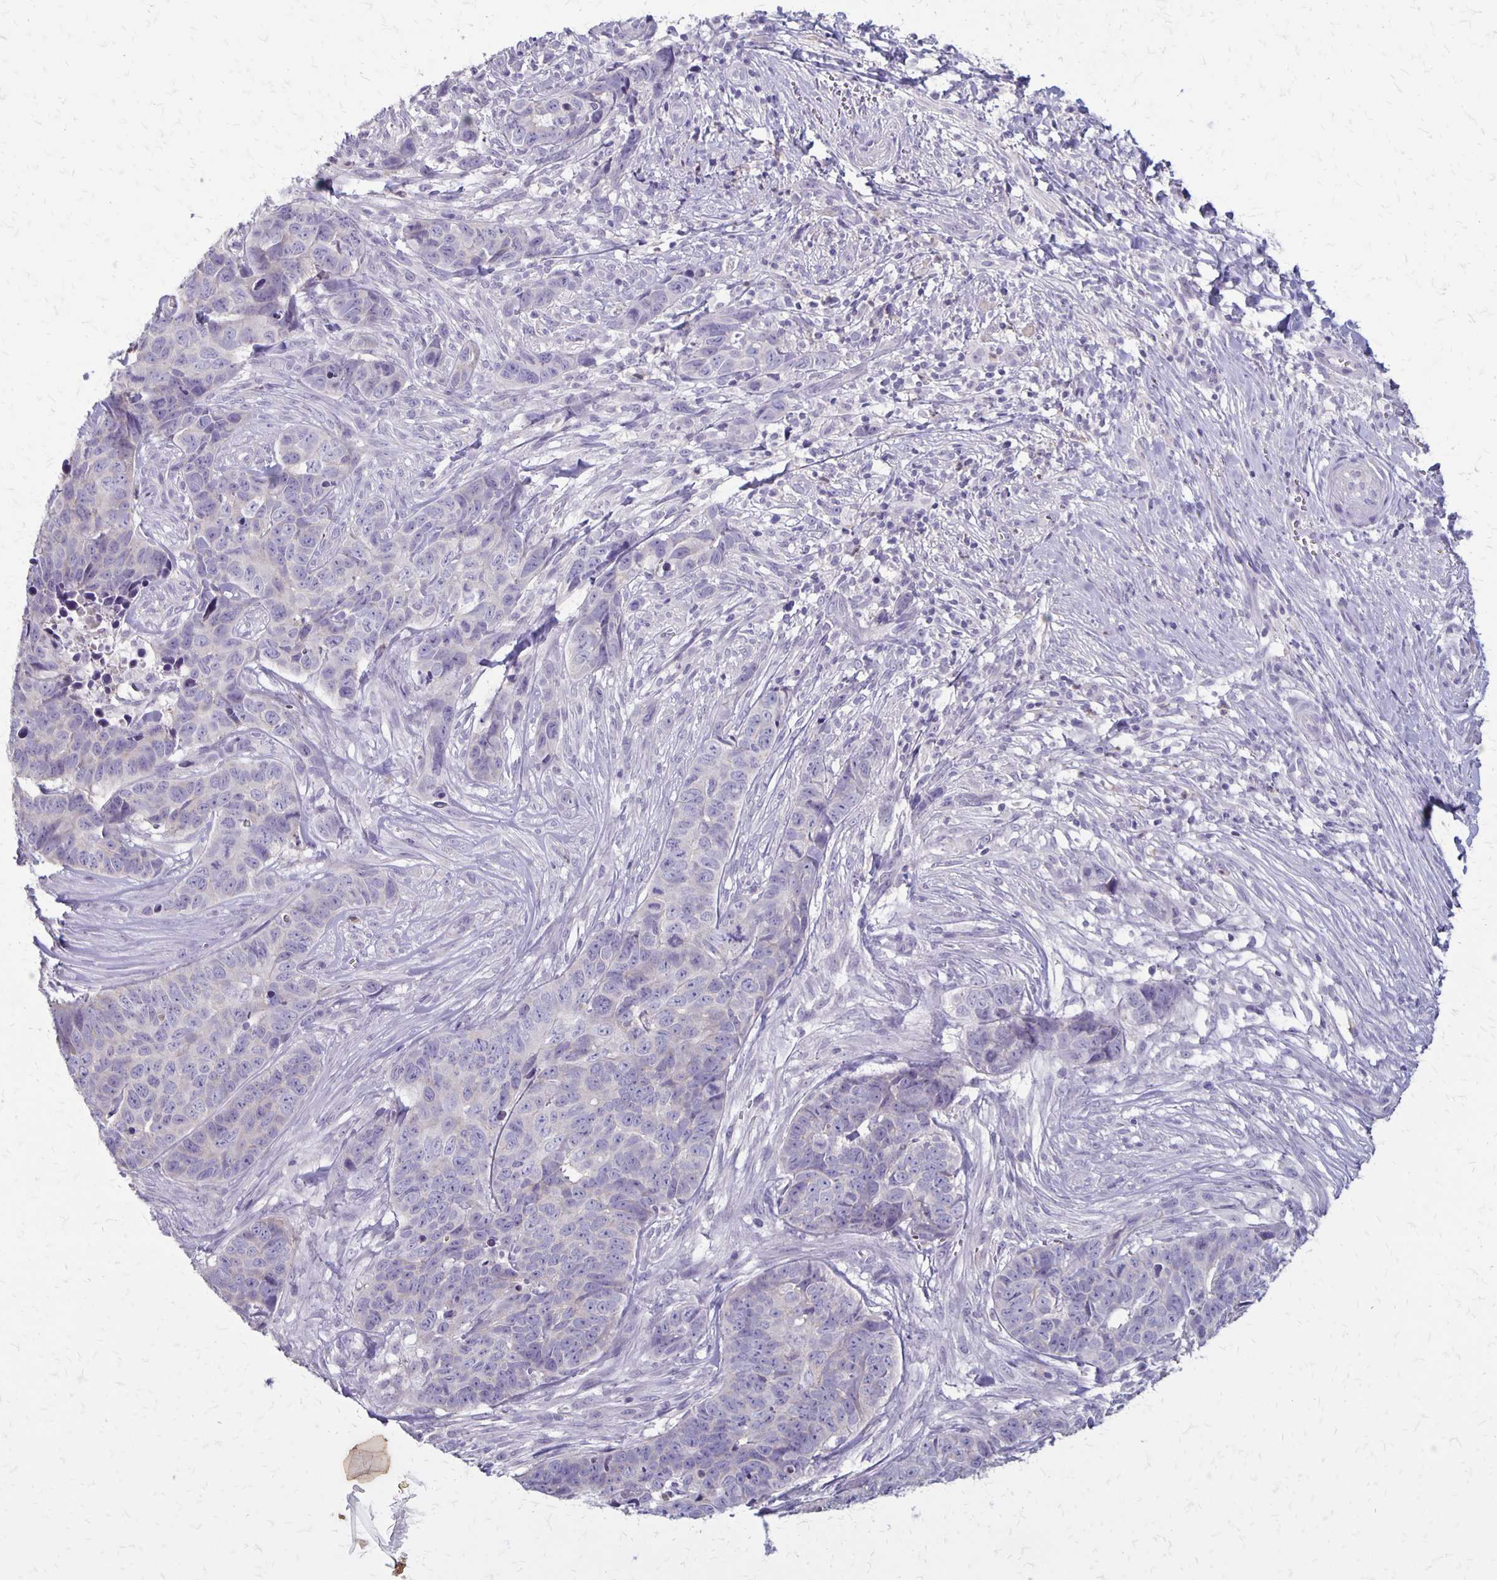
{"staining": {"intensity": "negative", "quantity": "none", "location": "none"}, "tissue": "skin cancer", "cell_type": "Tumor cells", "image_type": "cancer", "snomed": [{"axis": "morphology", "description": "Basal cell carcinoma"}, {"axis": "topography", "description": "Skin"}], "caption": "A micrograph of human basal cell carcinoma (skin) is negative for staining in tumor cells.", "gene": "SEPTIN5", "patient": {"sex": "female", "age": 82}}